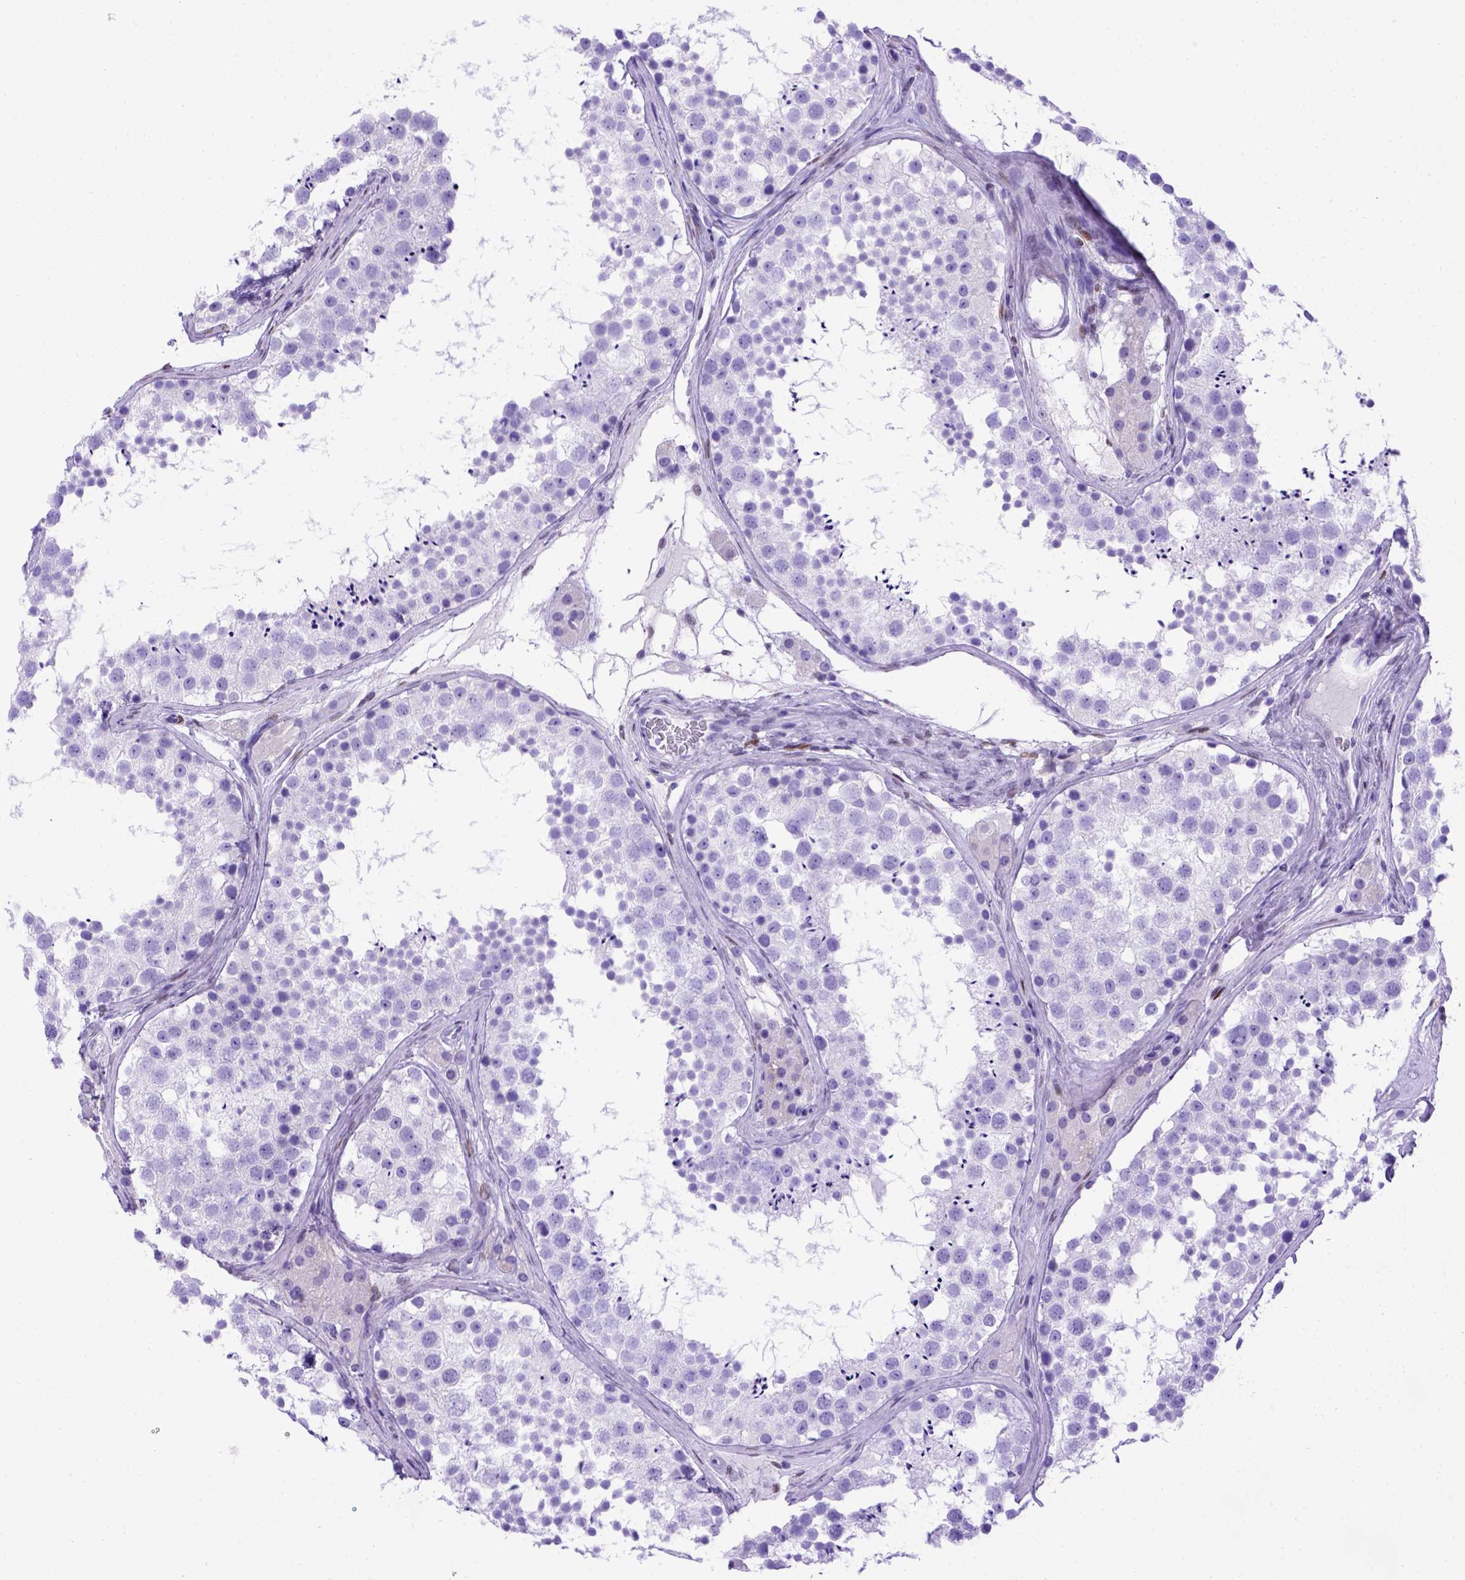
{"staining": {"intensity": "negative", "quantity": "none", "location": "none"}, "tissue": "testis", "cell_type": "Cells in seminiferous ducts", "image_type": "normal", "snomed": [{"axis": "morphology", "description": "Normal tissue, NOS"}, {"axis": "topography", "description": "Testis"}], "caption": "A high-resolution image shows immunohistochemistry (IHC) staining of normal testis, which shows no significant staining in cells in seminiferous ducts.", "gene": "MEOX2", "patient": {"sex": "male", "age": 41}}